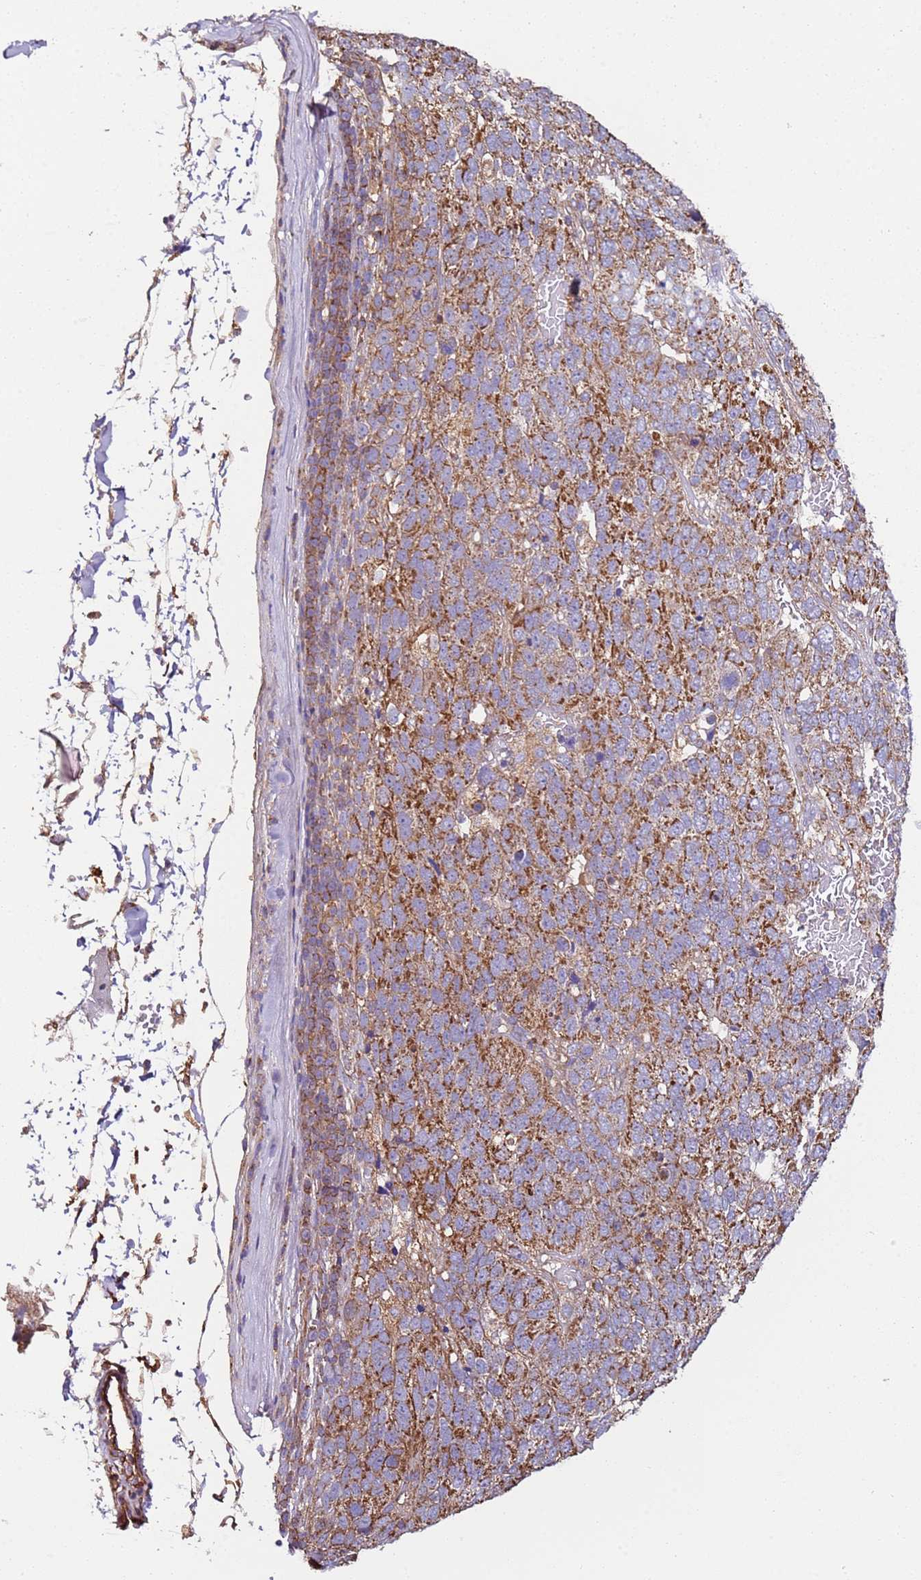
{"staining": {"intensity": "moderate", "quantity": ">75%", "location": "cytoplasmic/membranous"}, "tissue": "pancreatic cancer", "cell_type": "Tumor cells", "image_type": "cancer", "snomed": [{"axis": "morphology", "description": "Adenocarcinoma, NOS"}, {"axis": "topography", "description": "Pancreas"}], "caption": "Brown immunohistochemical staining in pancreatic cancer (adenocarcinoma) shows moderate cytoplasmic/membranous staining in about >75% of tumor cells.", "gene": "RMND5A", "patient": {"sex": "female", "age": 61}}